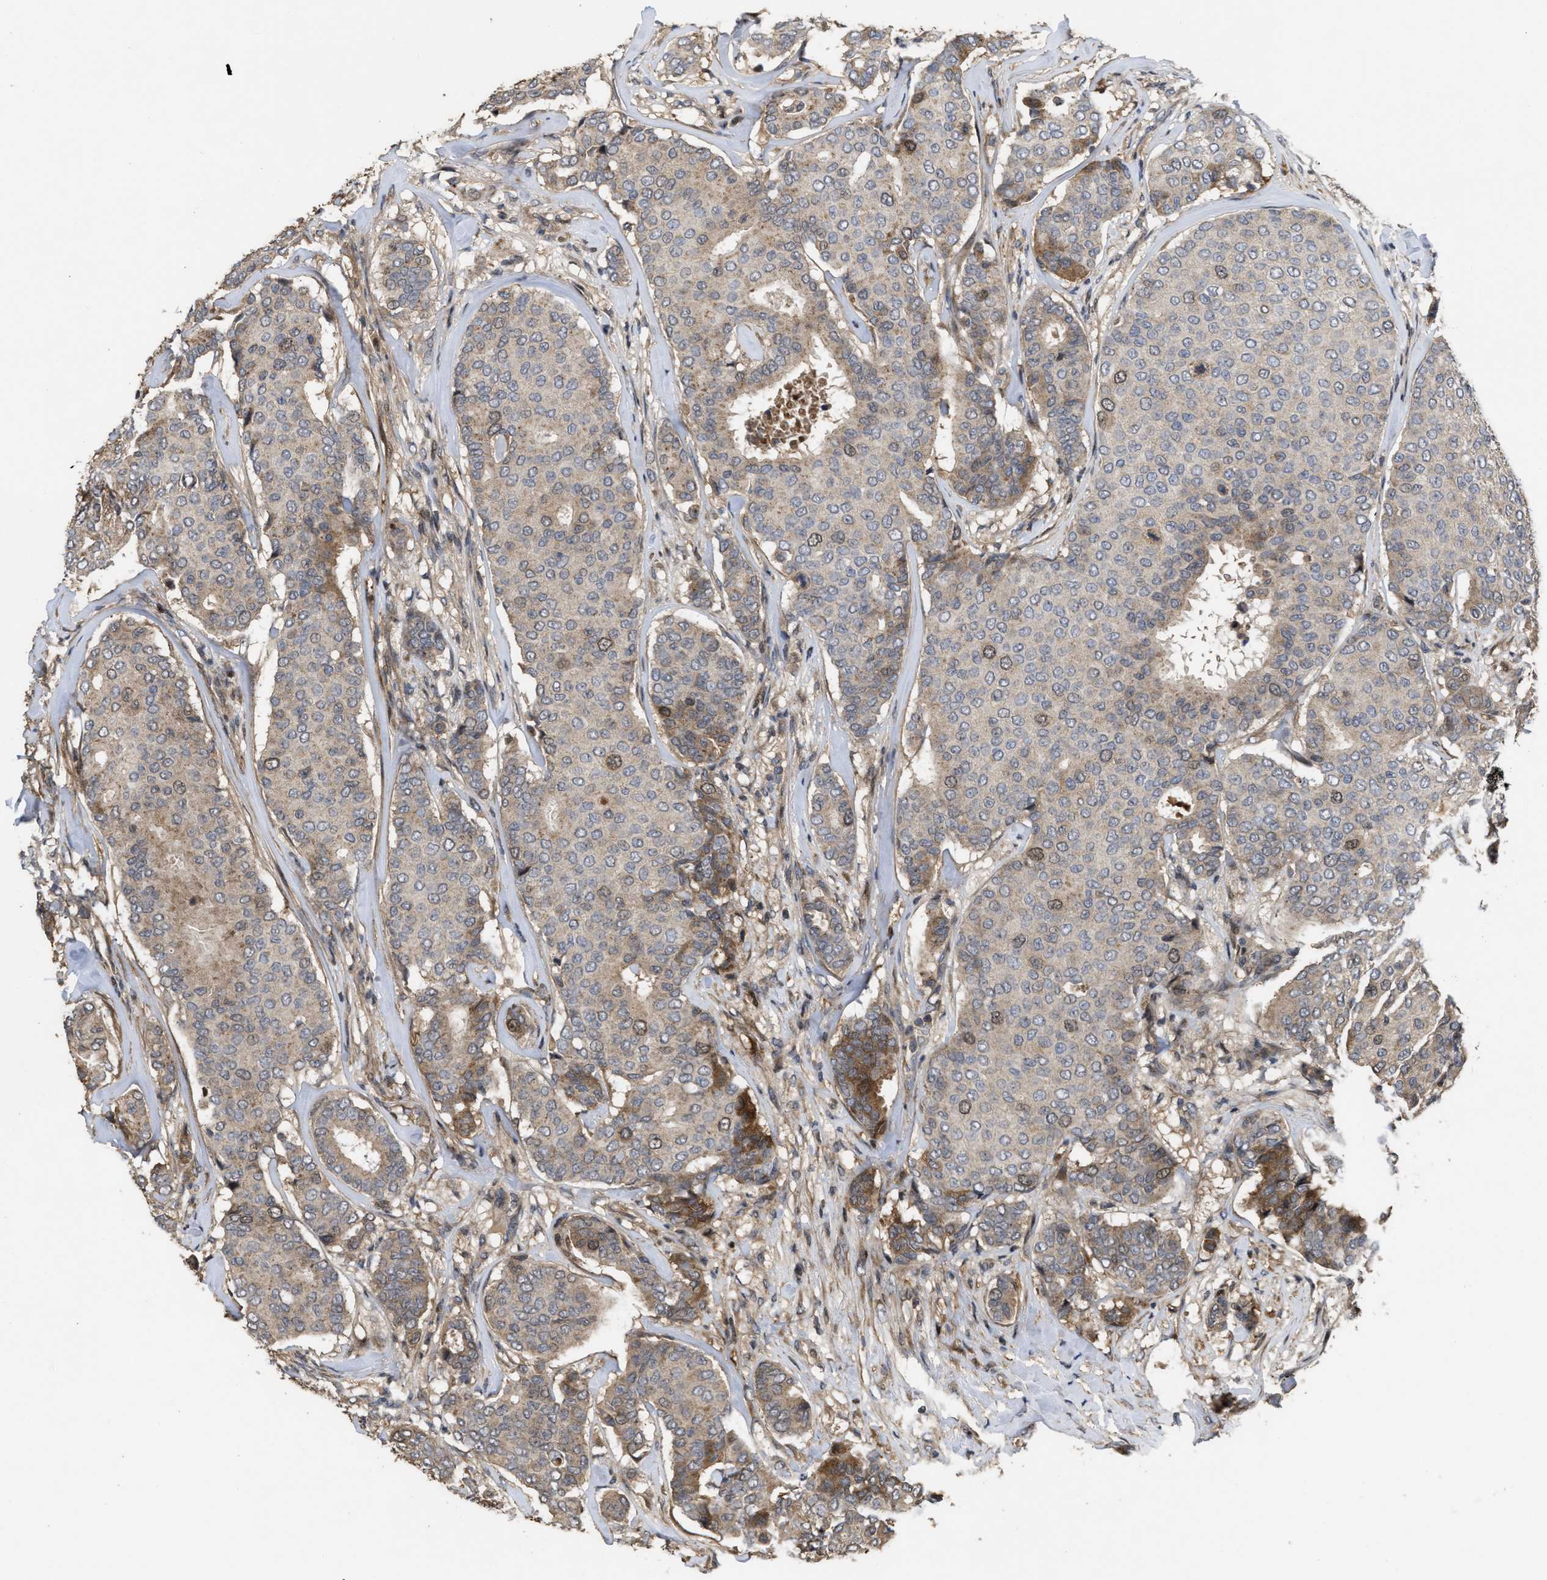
{"staining": {"intensity": "moderate", "quantity": "25%-75%", "location": "cytoplasmic/membranous,nuclear"}, "tissue": "breast cancer", "cell_type": "Tumor cells", "image_type": "cancer", "snomed": [{"axis": "morphology", "description": "Duct carcinoma"}, {"axis": "topography", "description": "Breast"}], "caption": "Immunohistochemical staining of breast infiltrating ductal carcinoma shows medium levels of moderate cytoplasmic/membranous and nuclear positivity in approximately 25%-75% of tumor cells.", "gene": "CBR3", "patient": {"sex": "female", "age": 75}}